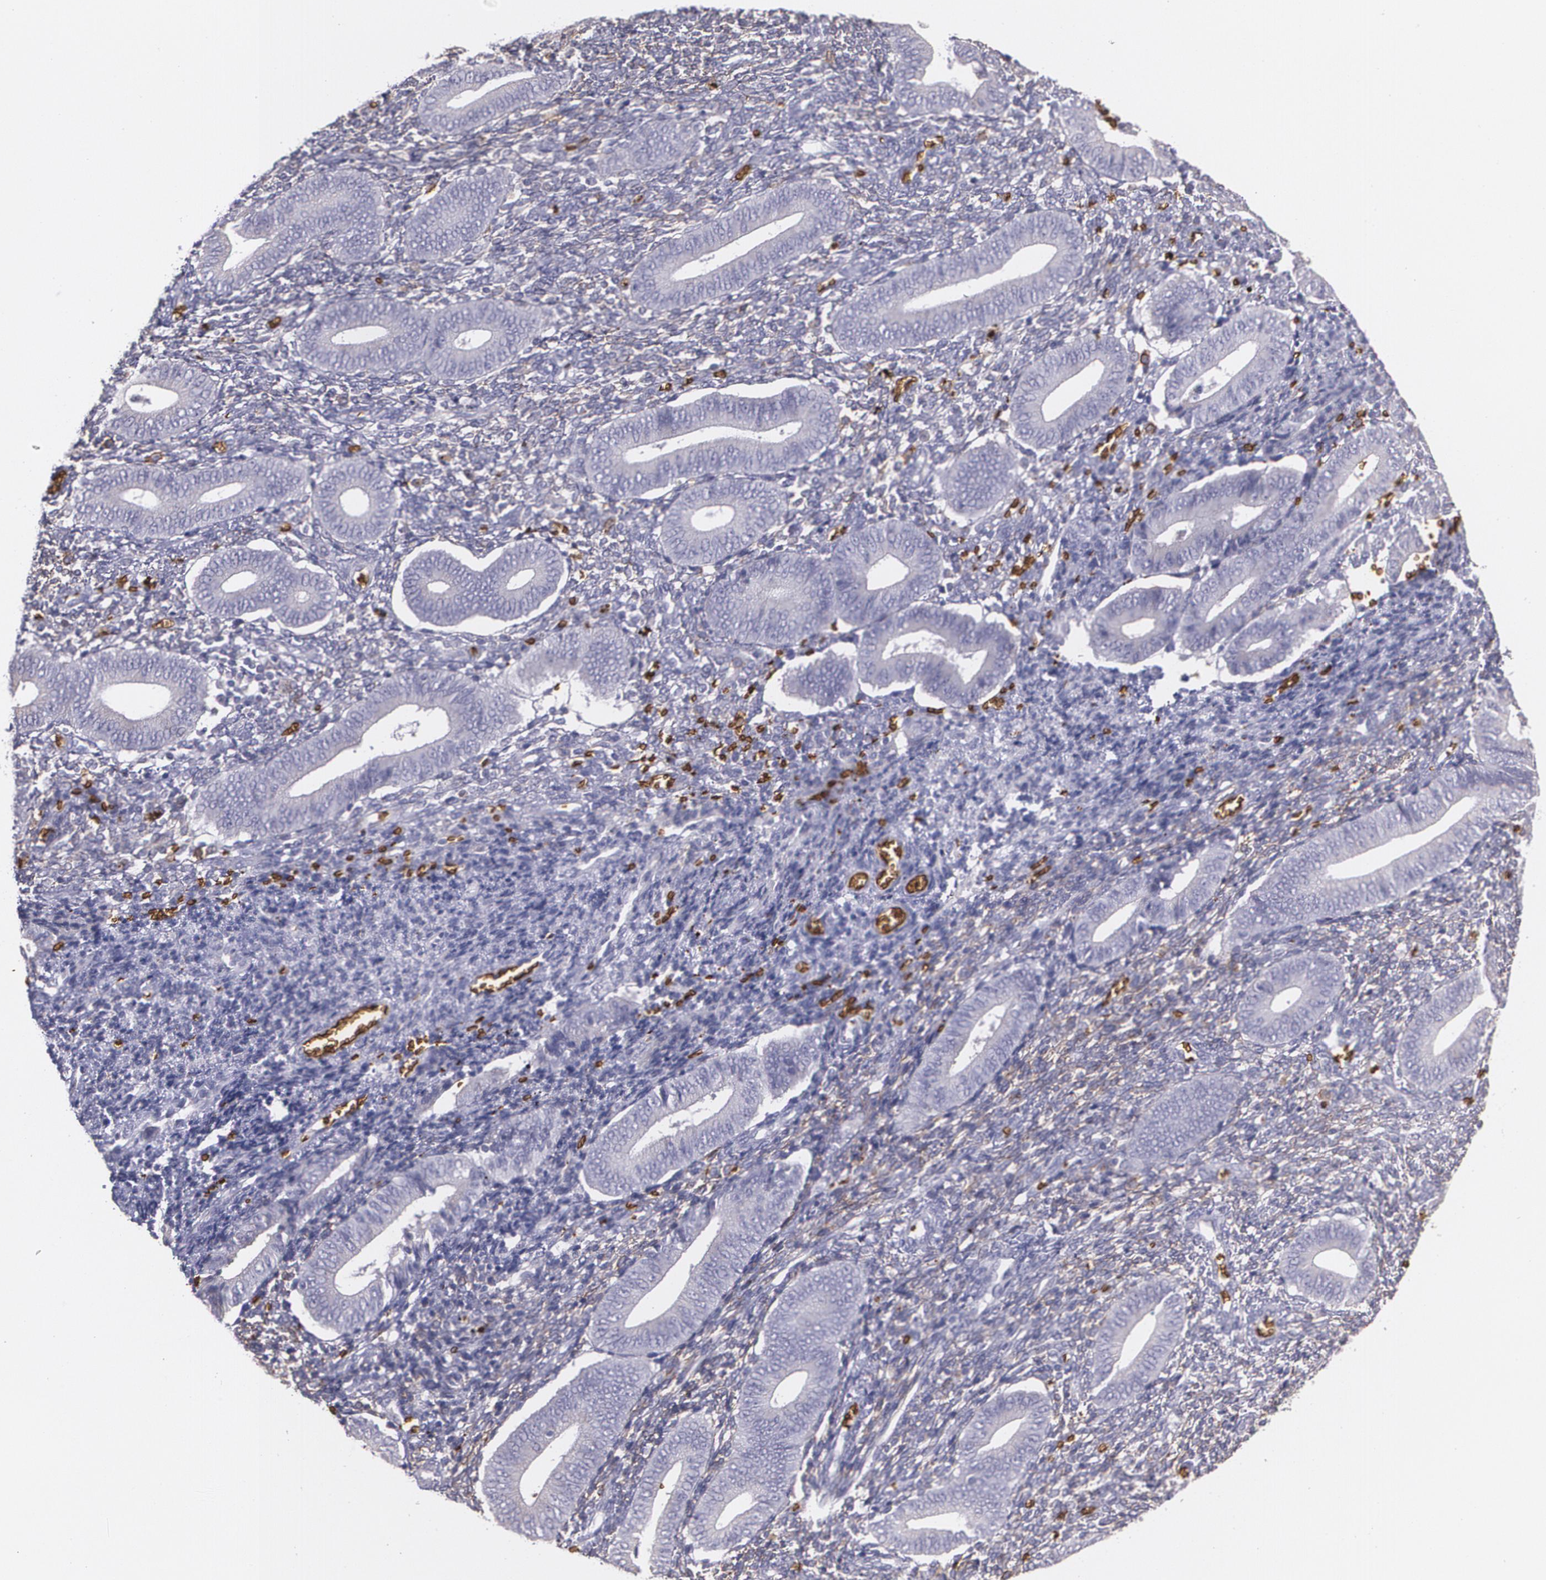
{"staining": {"intensity": "weak", "quantity": "25%-75%", "location": "cytoplasmic/membranous"}, "tissue": "endometrium", "cell_type": "Cells in endometrial stroma", "image_type": "normal", "snomed": [{"axis": "morphology", "description": "Normal tissue, NOS"}, {"axis": "topography", "description": "Uterus"}, {"axis": "topography", "description": "Endometrium"}], "caption": "Normal endometrium exhibits weak cytoplasmic/membranous positivity in approximately 25%-75% of cells in endometrial stroma.", "gene": "SLC2A1", "patient": {"sex": "female", "age": 33}}